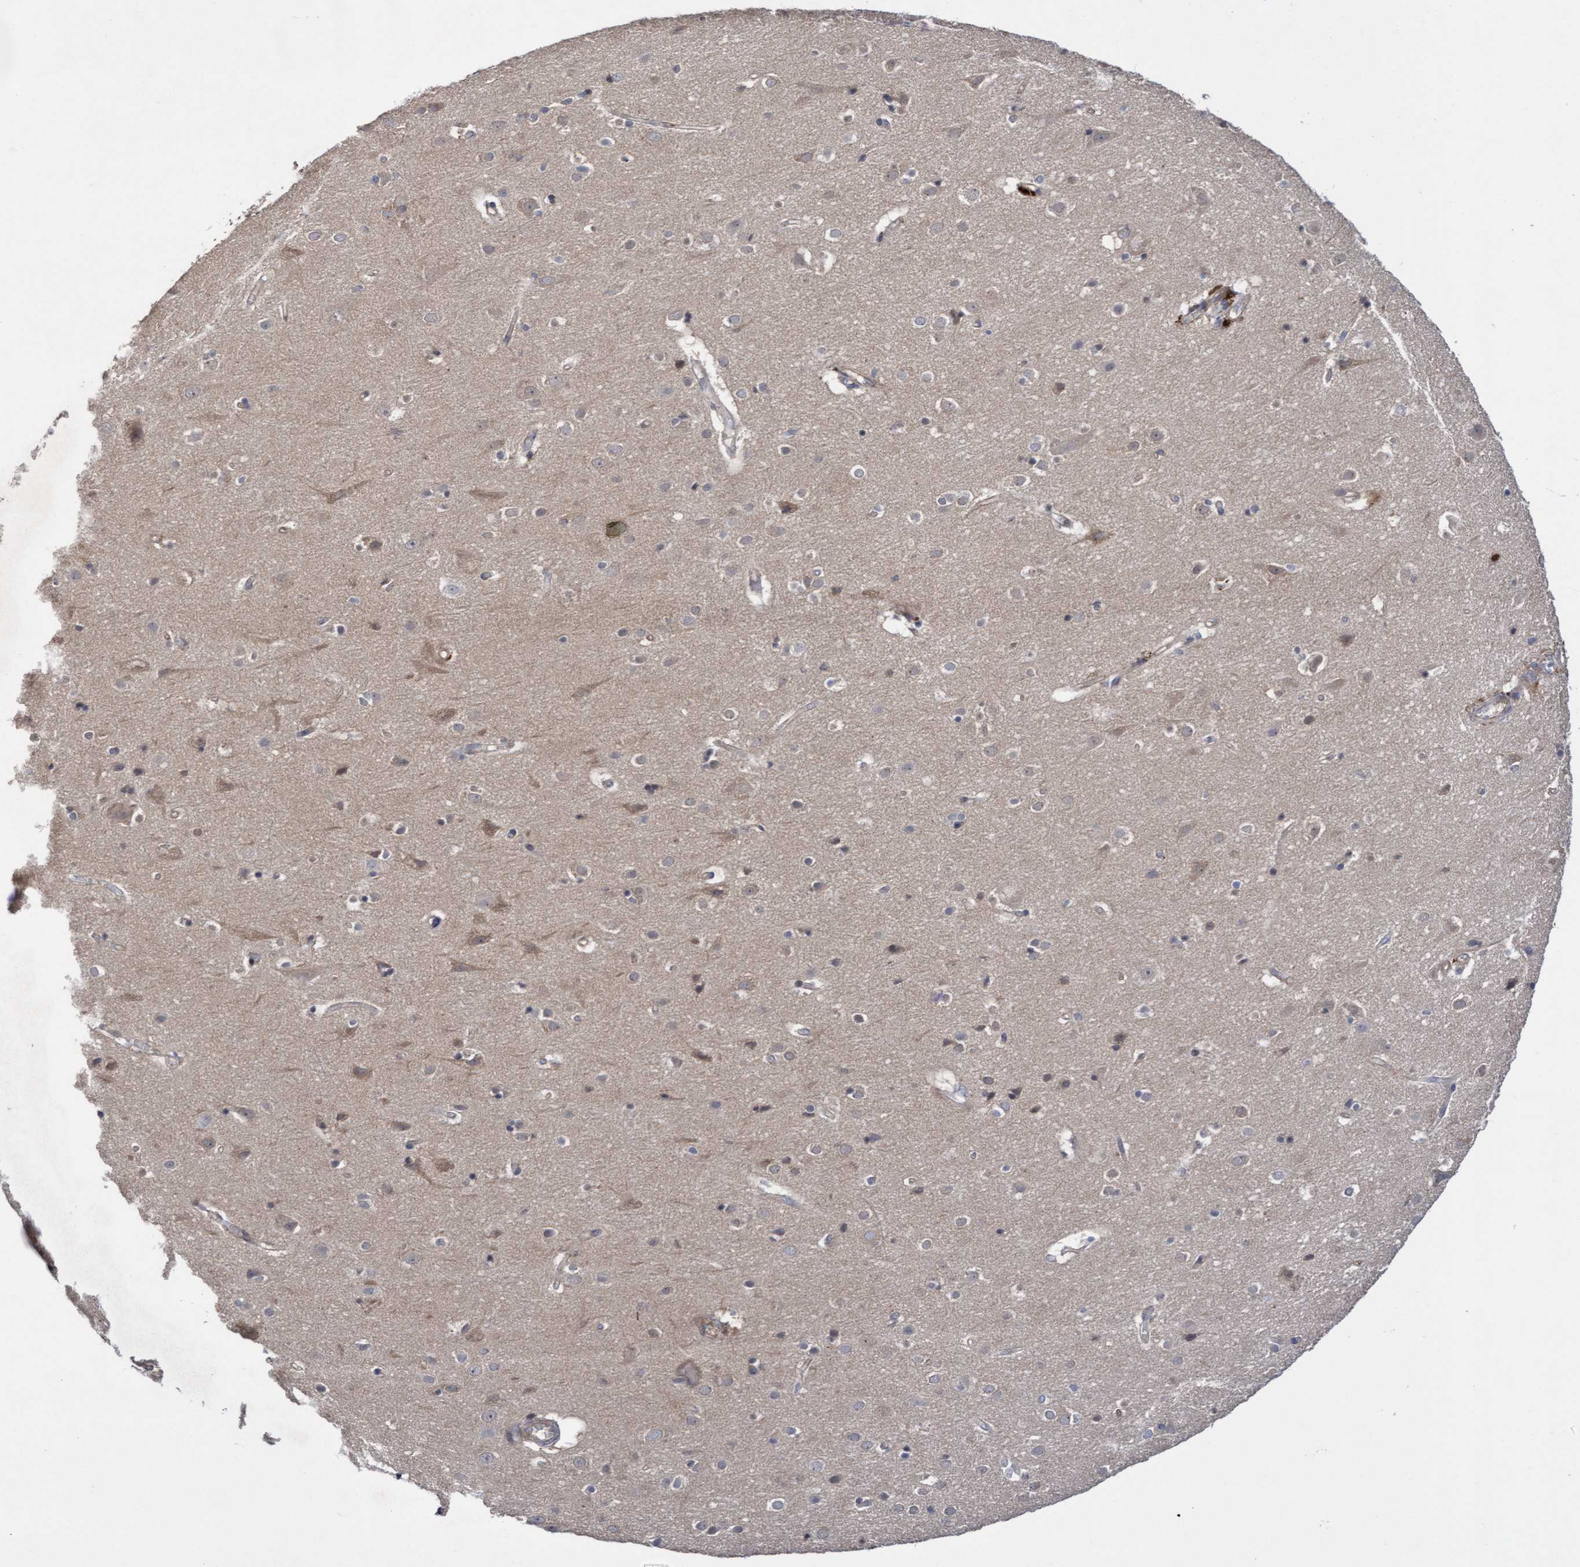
{"staining": {"intensity": "moderate", "quantity": ">75%", "location": "cytoplasmic/membranous"}, "tissue": "cerebral cortex", "cell_type": "Endothelial cells", "image_type": "normal", "snomed": [{"axis": "morphology", "description": "Normal tissue, NOS"}, {"axis": "topography", "description": "Cerebral cortex"}], "caption": "A brown stain highlights moderate cytoplasmic/membranous staining of a protein in endothelial cells of normal cerebral cortex. (brown staining indicates protein expression, while blue staining denotes nuclei).", "gene": "COBL", "patient": {"sex": "male", "age": 54}}